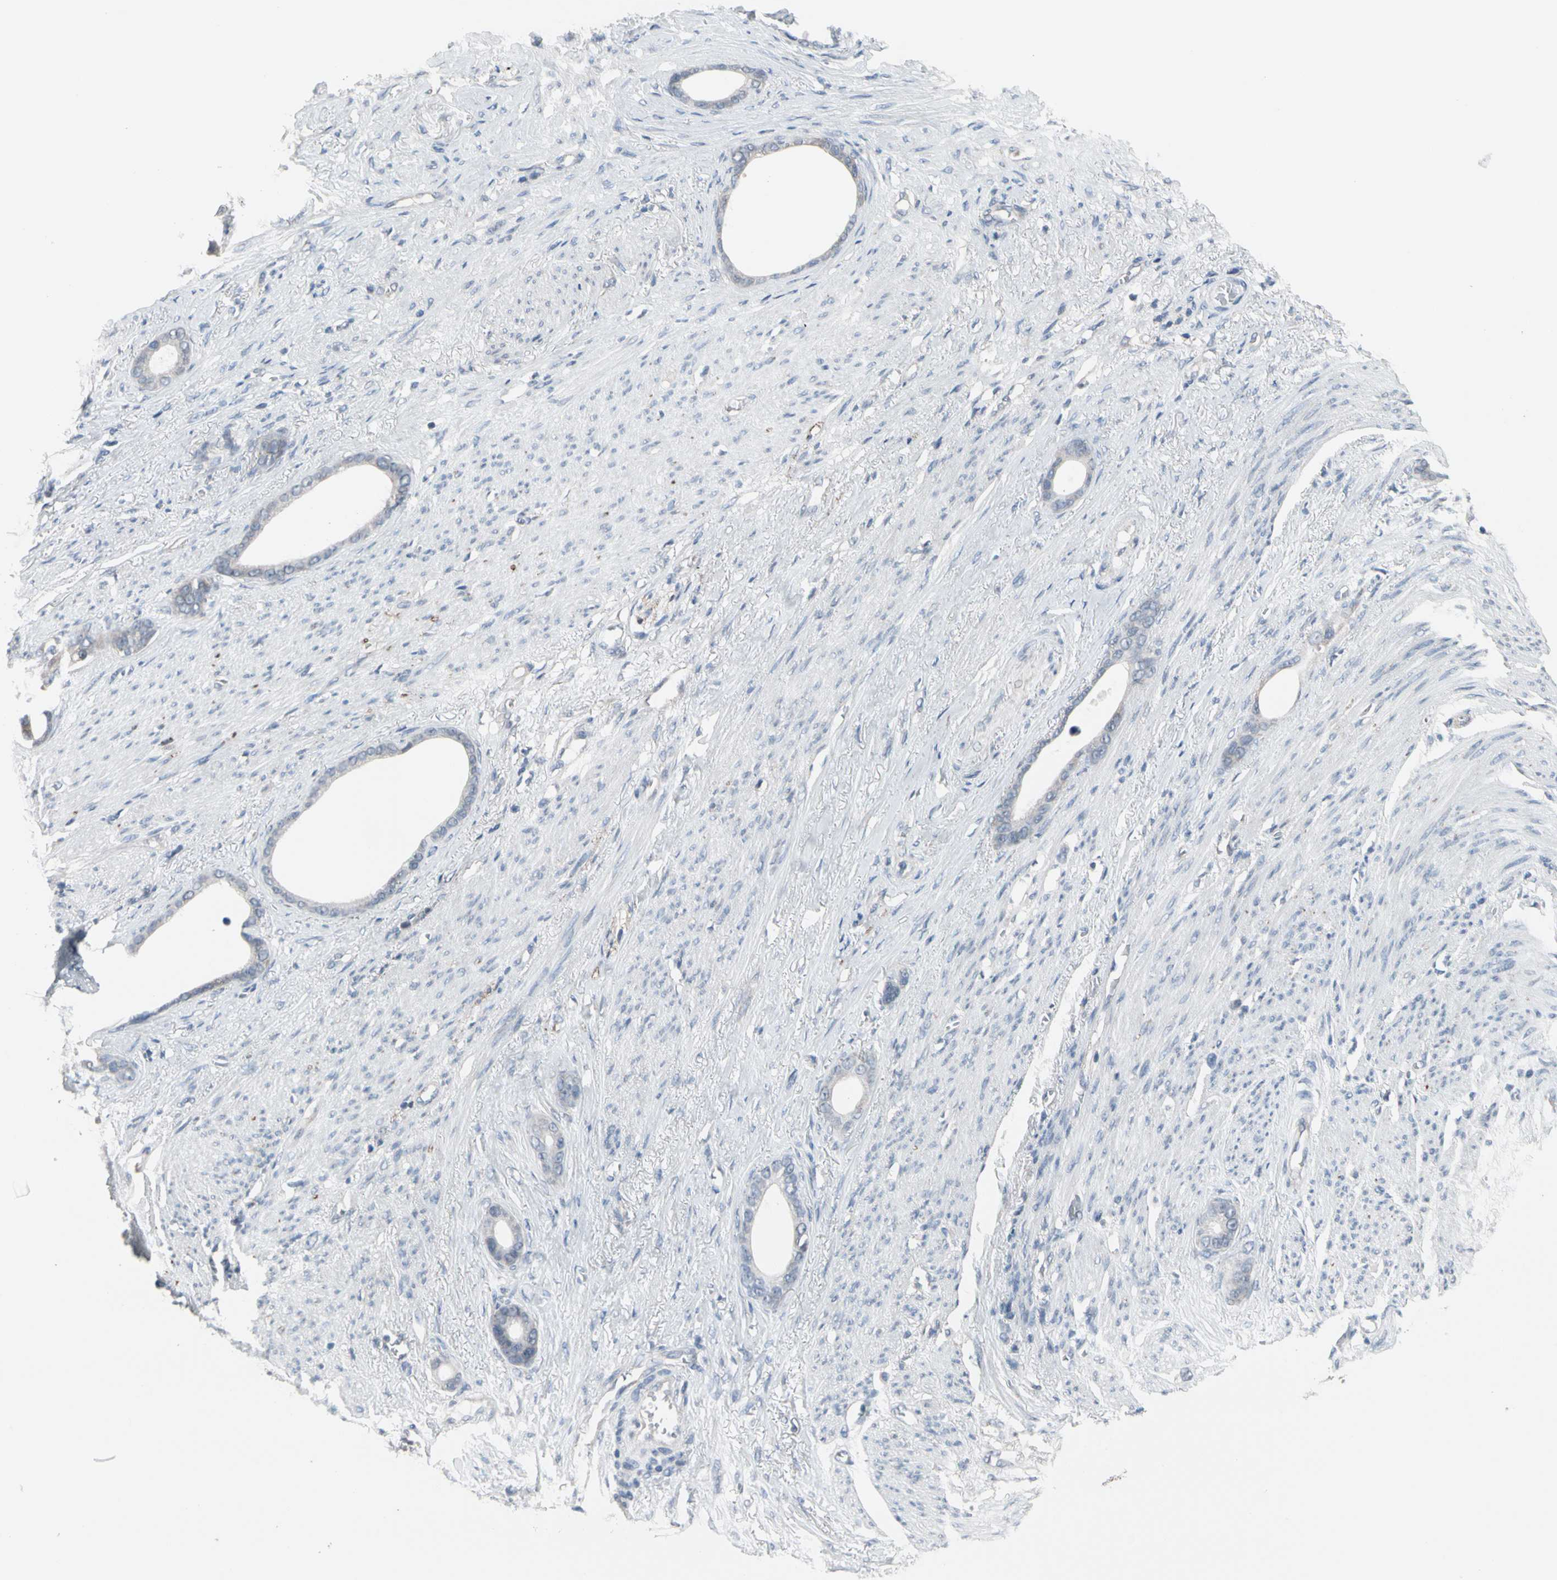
{"staining": {"intensity": "weak", "quantity": "<25%", "location": "cytoplasmic/membranous"}, "tissue": "stomach cancer", "cell_type": "Tumor cells", "image_type": "cancer", "snomed": [{"axis": "morphology", "description": "Adenocarcinoma, NOS"}, {"axis": "topography", "description": "Stomach"}], "caption": "Tumor cells show no significant protein expression in adenocarcinoma (stomach). (Immunohistochemistry (ihc), brightfield microscopy, high magnification).", "gene": "SV2A", "patient": {"sex": "female", "age": 75}}